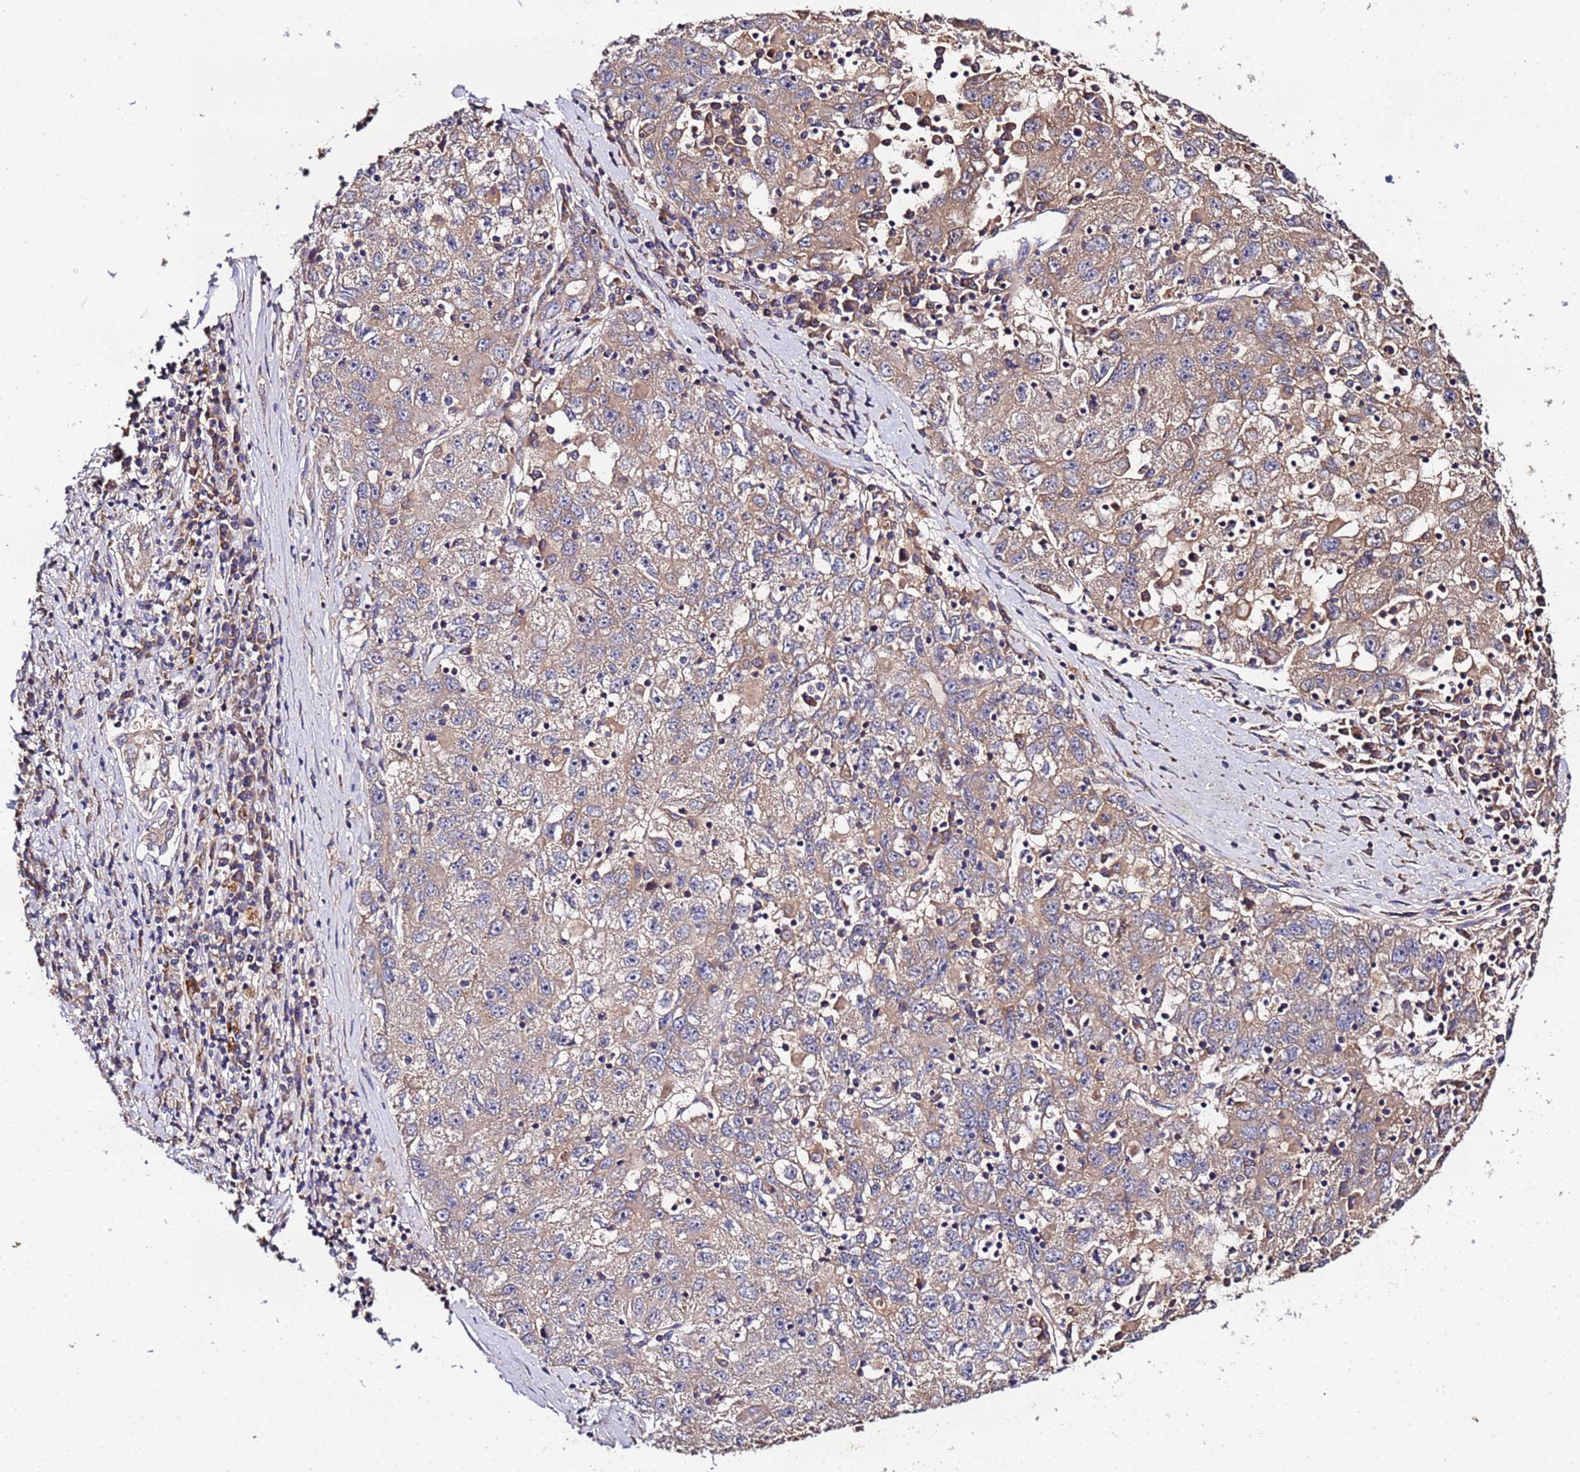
{"staining": {"intensity": "weak", "quantity": ">75%", "location": "cytoplasmic/membranous"}, "tissue": "liver cancer", "cell_type": "Tumor cells", "image_type": "cancer", "snomed": [{"axis": "morphology", "description": "Carcinoma, Hepatocellular, NOS"}, {"axis": "topography", "description": "Liver"}], "caption": "A high-resolution histopathology image shows immunohistochemistry staining of liver cancer, which reveals weak cytoplasmic/membranous staining in about >75% of tumor cells.", "gene": "MTERF1", "patient": {"sex": "male", "age": 49}}